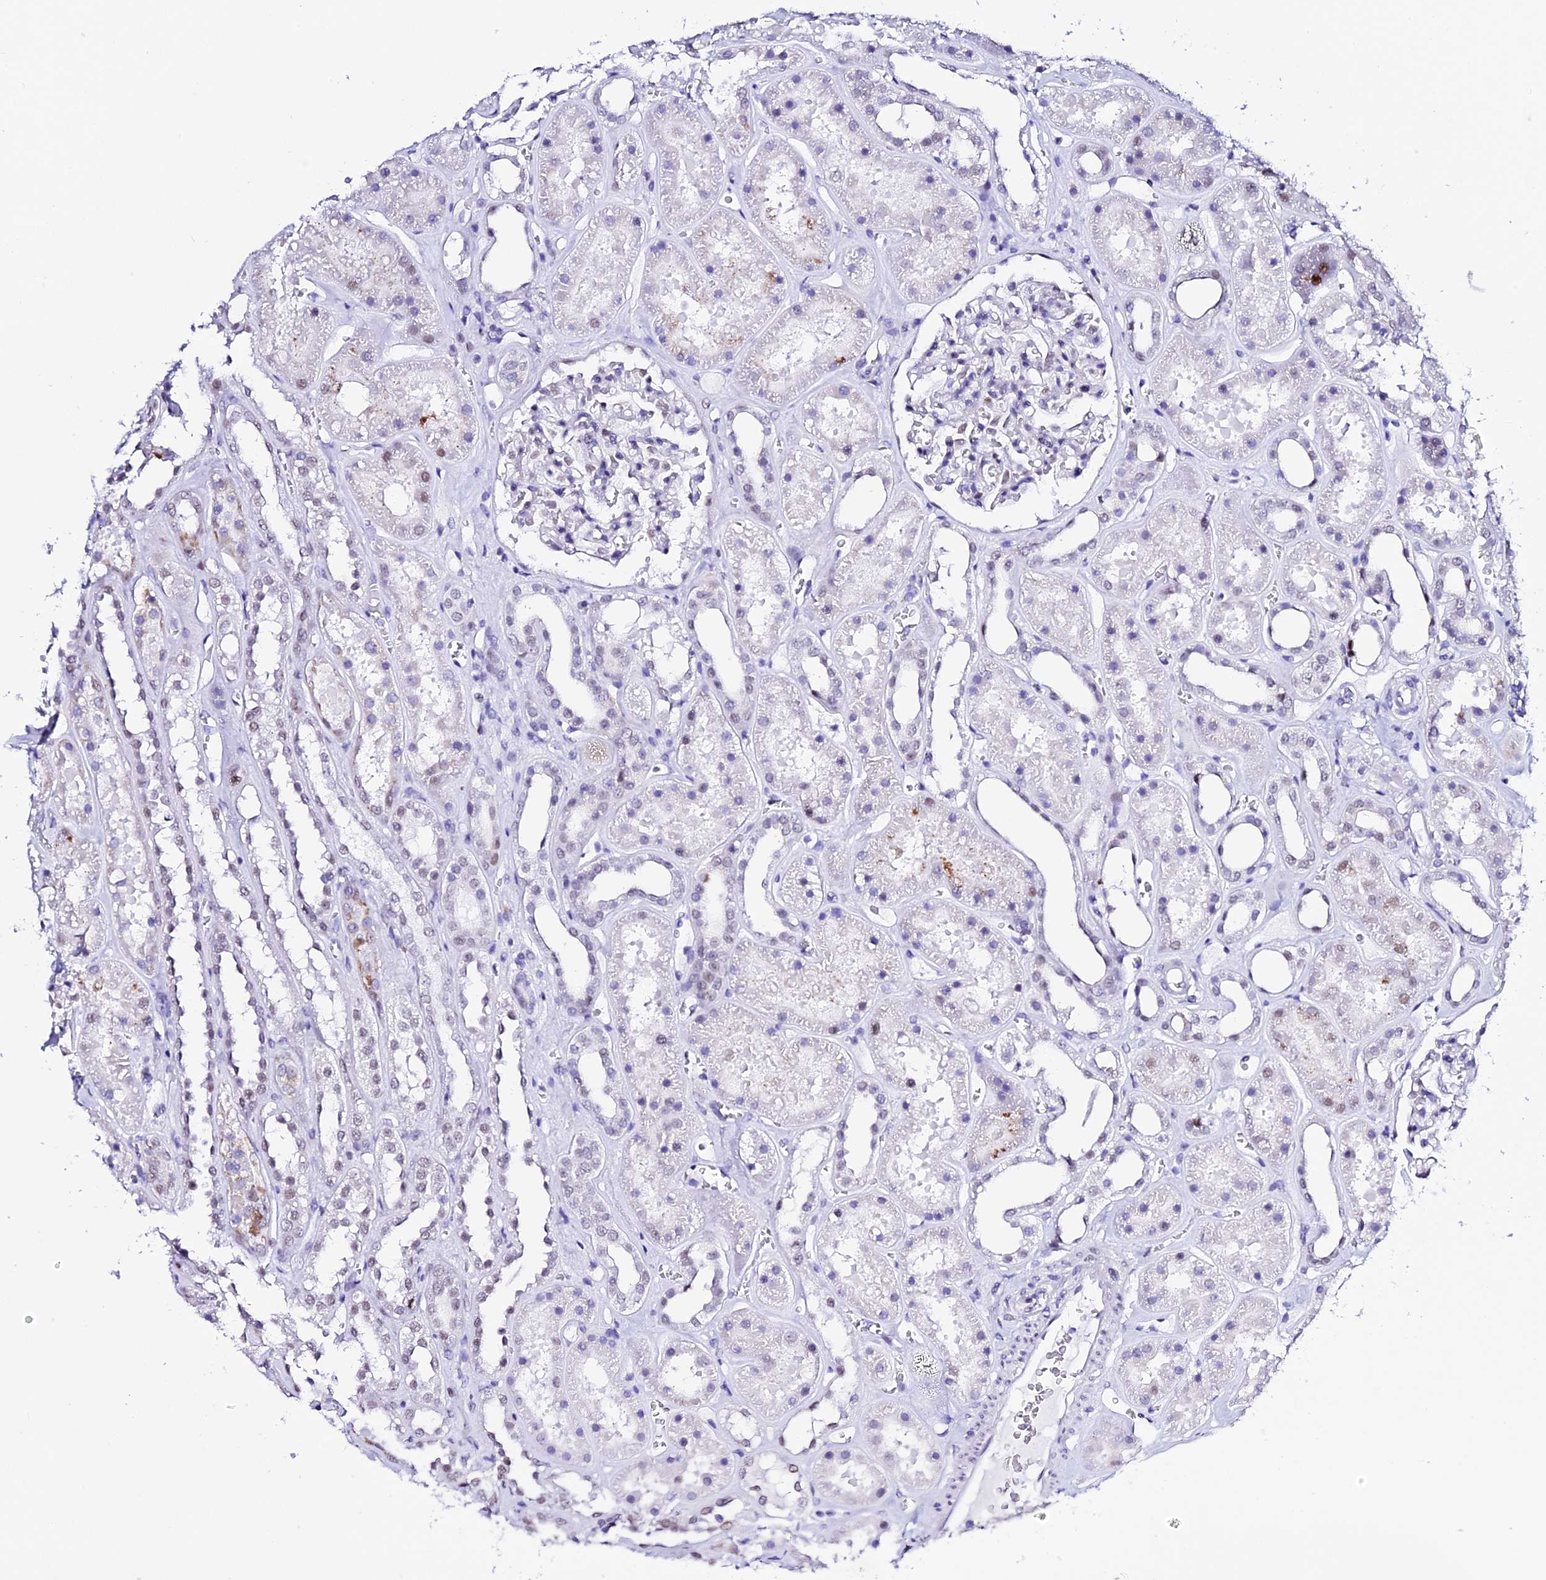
{"staining": {"intensity": "moderate", "quantity": "<25%", "location": "nuclear"}, "tissue": "kidney", "cell_type": "Cells in glomeruli", "image_type": "normal", "snomed": [{"axis": "morphology", "description": "Normal tissue, NOS"}, {"axis": "topography", "description": "Kidney"}], "caption": "Brown immunohistochemical staining in normal kidney shows moderate nuclear positivity in approximately <25% of cells in glomeruli.", "gene": "POFUT2", "patient": {"sex": "female", "age": 41}}